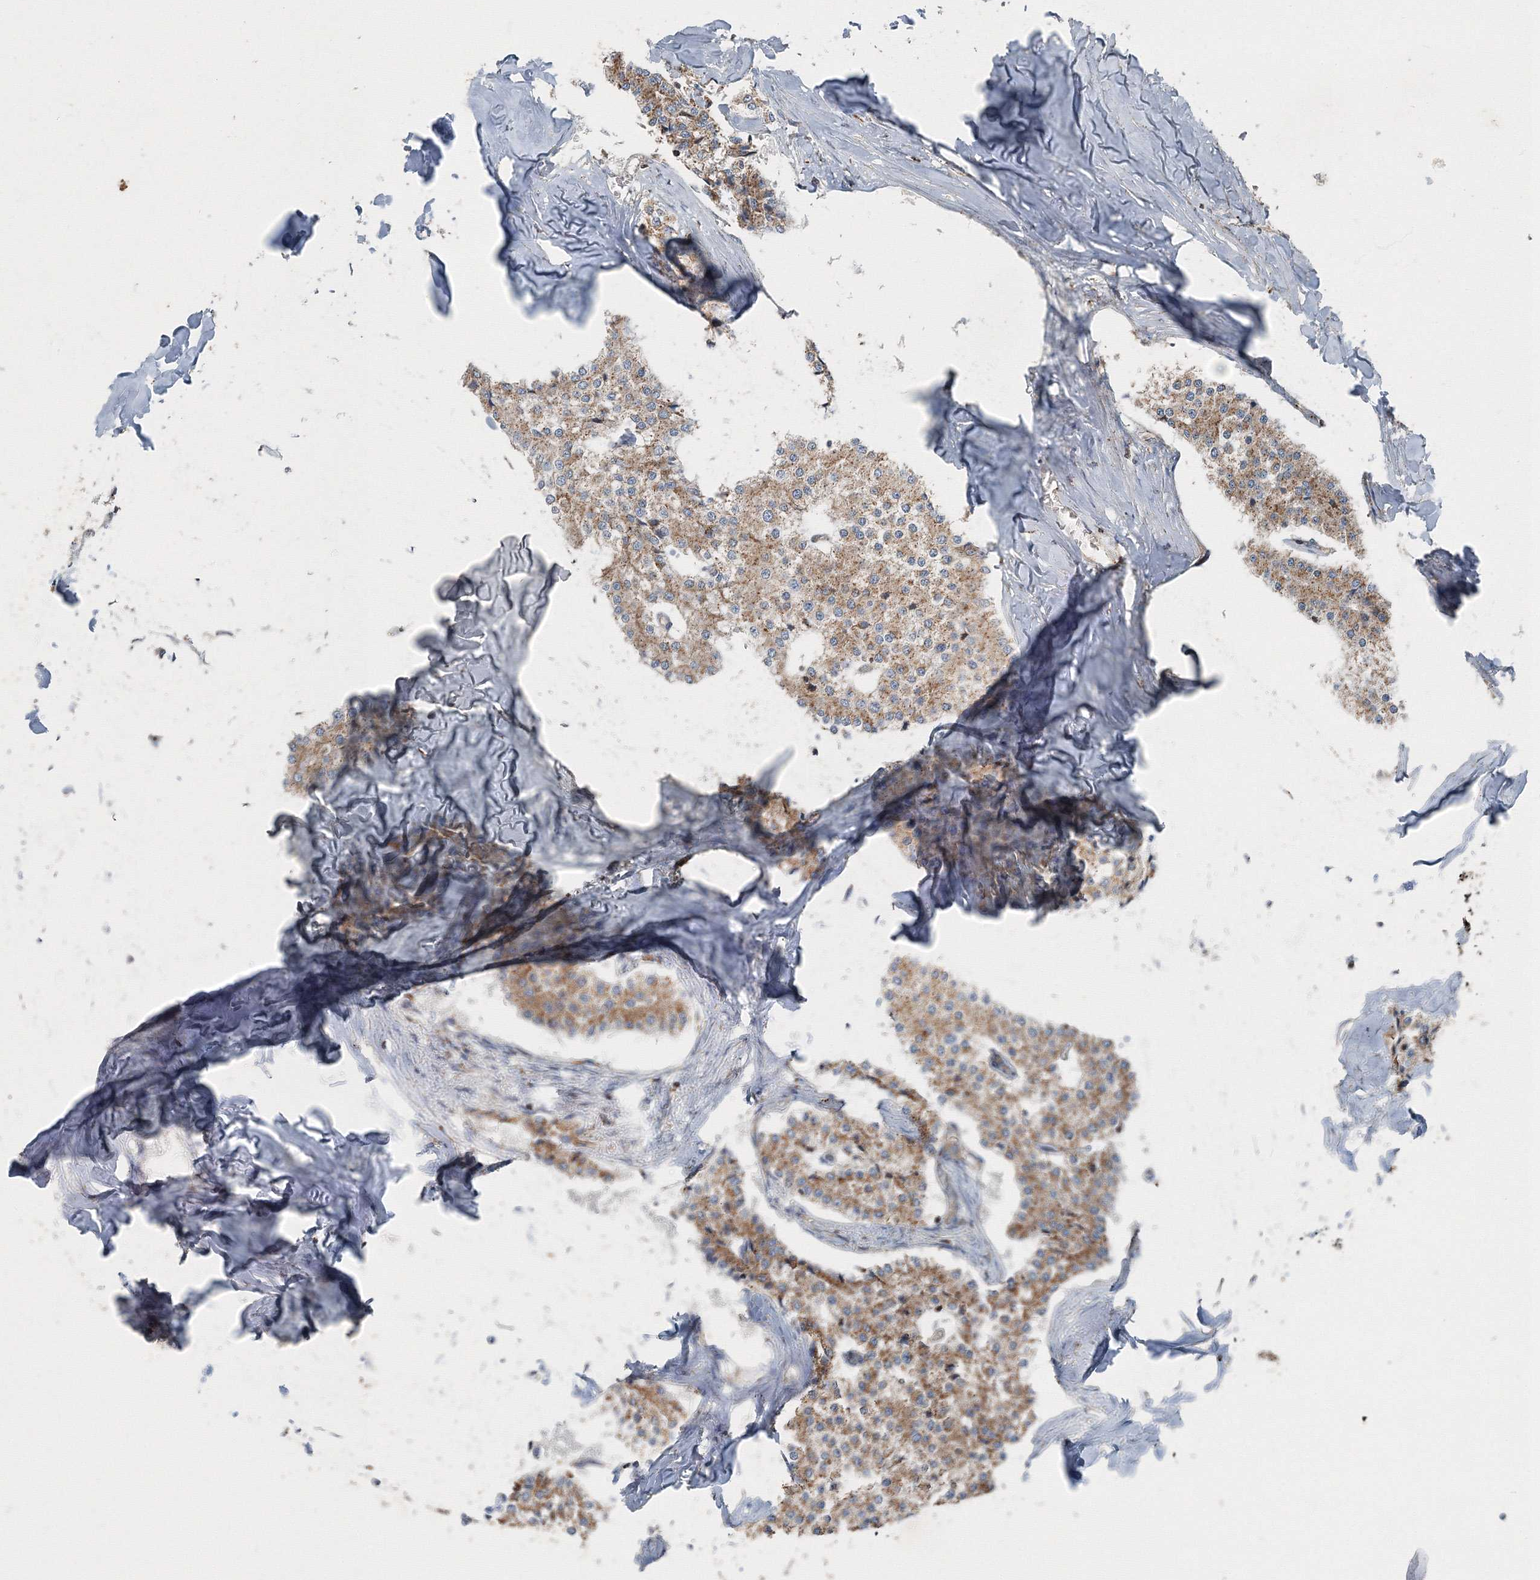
{"staining": {"intensity": "moderate", "quantity": ">75%", "location": "cytoplasmic/membranous"}, "tissue": "carcinoid", "cell_type": "Tumor cells", "image_type": "cancer", "snomed": [{"axis": "morphology", "description": "Carcinoid, malignant, NOS"}, {"axis": "topography", "description": "Colon"}], "caption": "The micrograph reveals staining of carcinoid, revealing moderate cytoplasmic/membranous protein staining (brown color) within tumor cells.", "gene": "AASDH", "patient": {"sex": "female", "age": 52}}